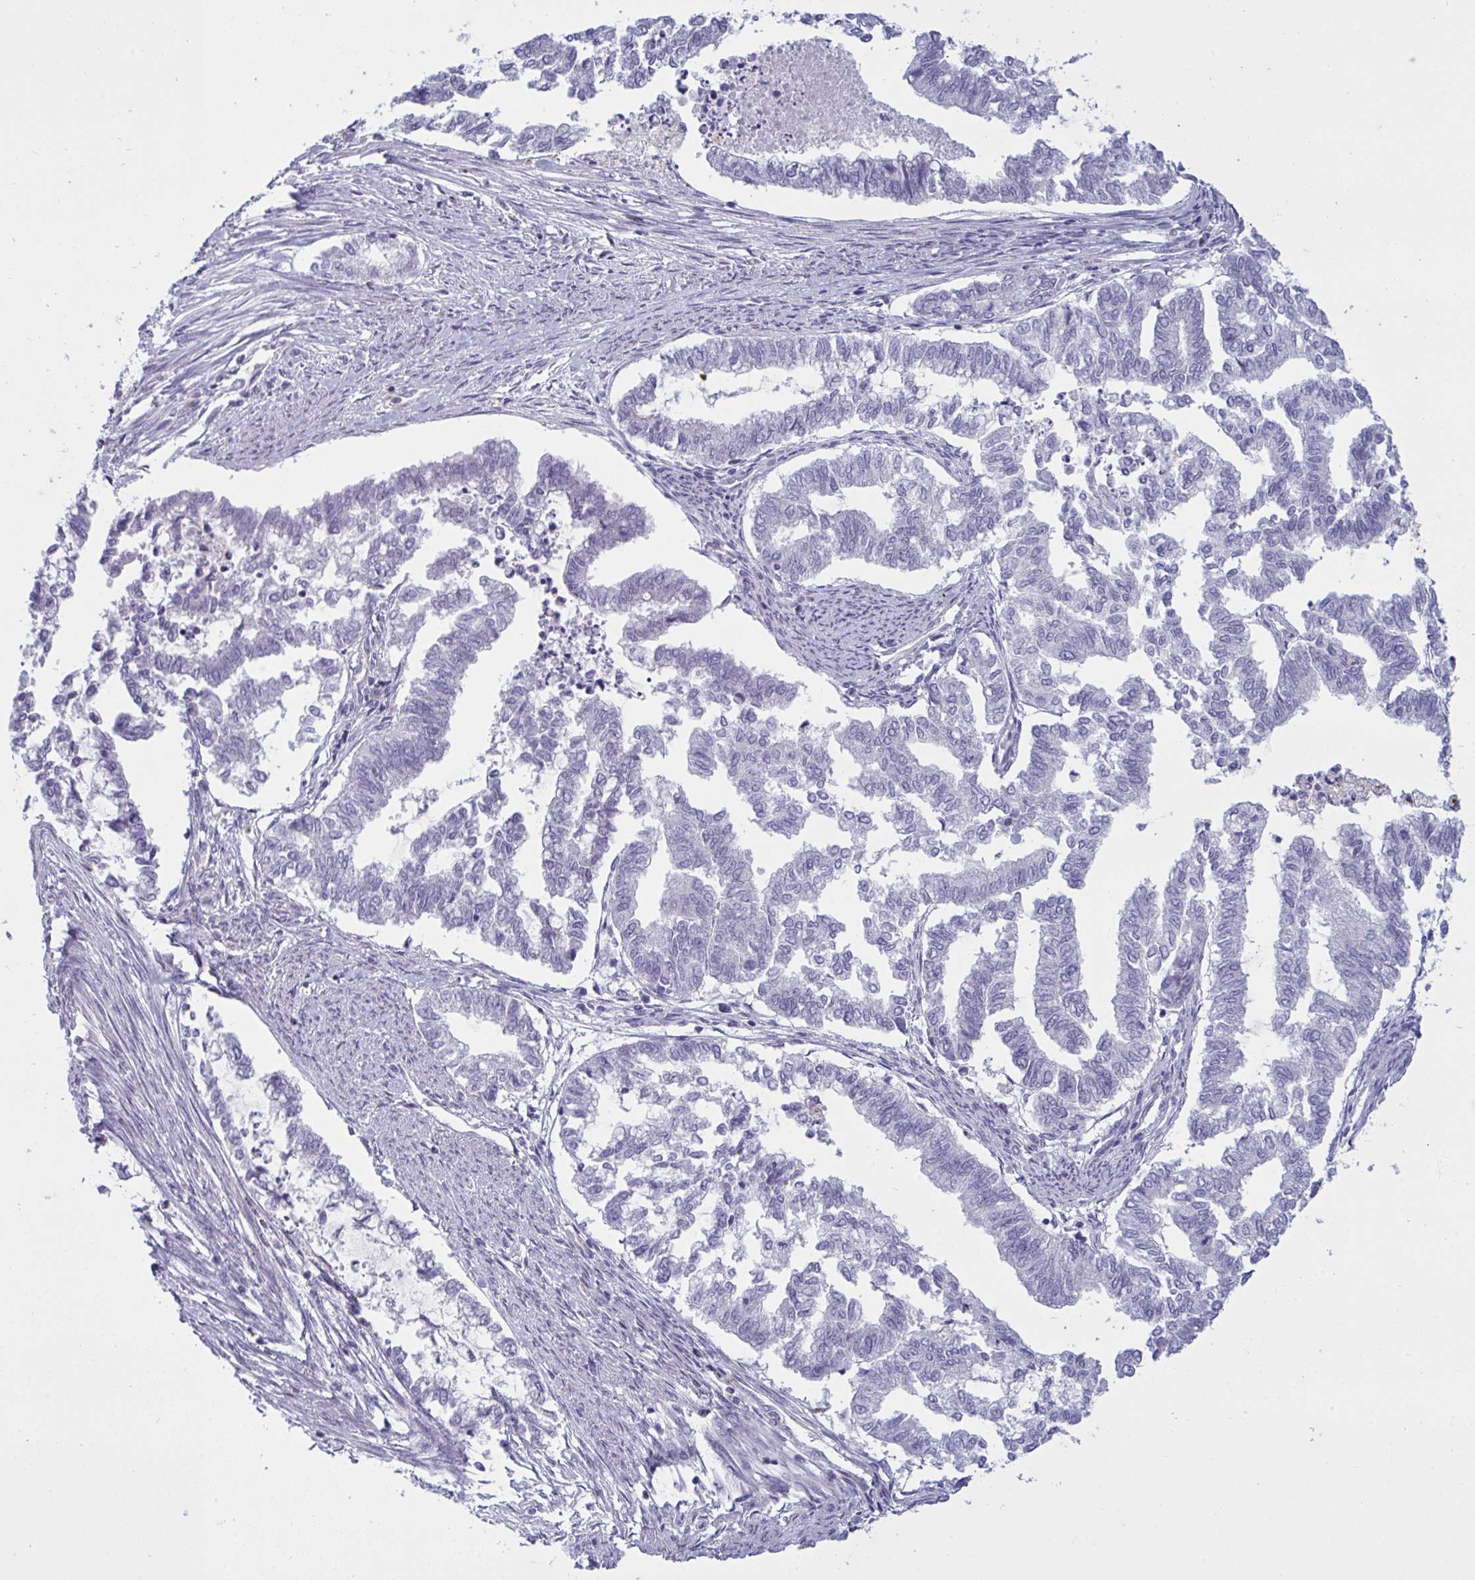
{"staining": {"intensity": "negative", "quantity": "none", "location": "none"}, "tissue": "endometrial cancer", "cell_type": "Tumor cells", "image_type": "cancer", "snomed": [{"axis": "morphology", "description": "Adenocarcinoma, NOS"}, {"axis": "topography", "description": "Endometrium"}], "caption": "The immunohistochemistry image has no significant expression in tumor cells of endometrial adenocarcinoma tissue.", "gene": "DCBLD1", "patient": {"sex": "female", "age": 79}}